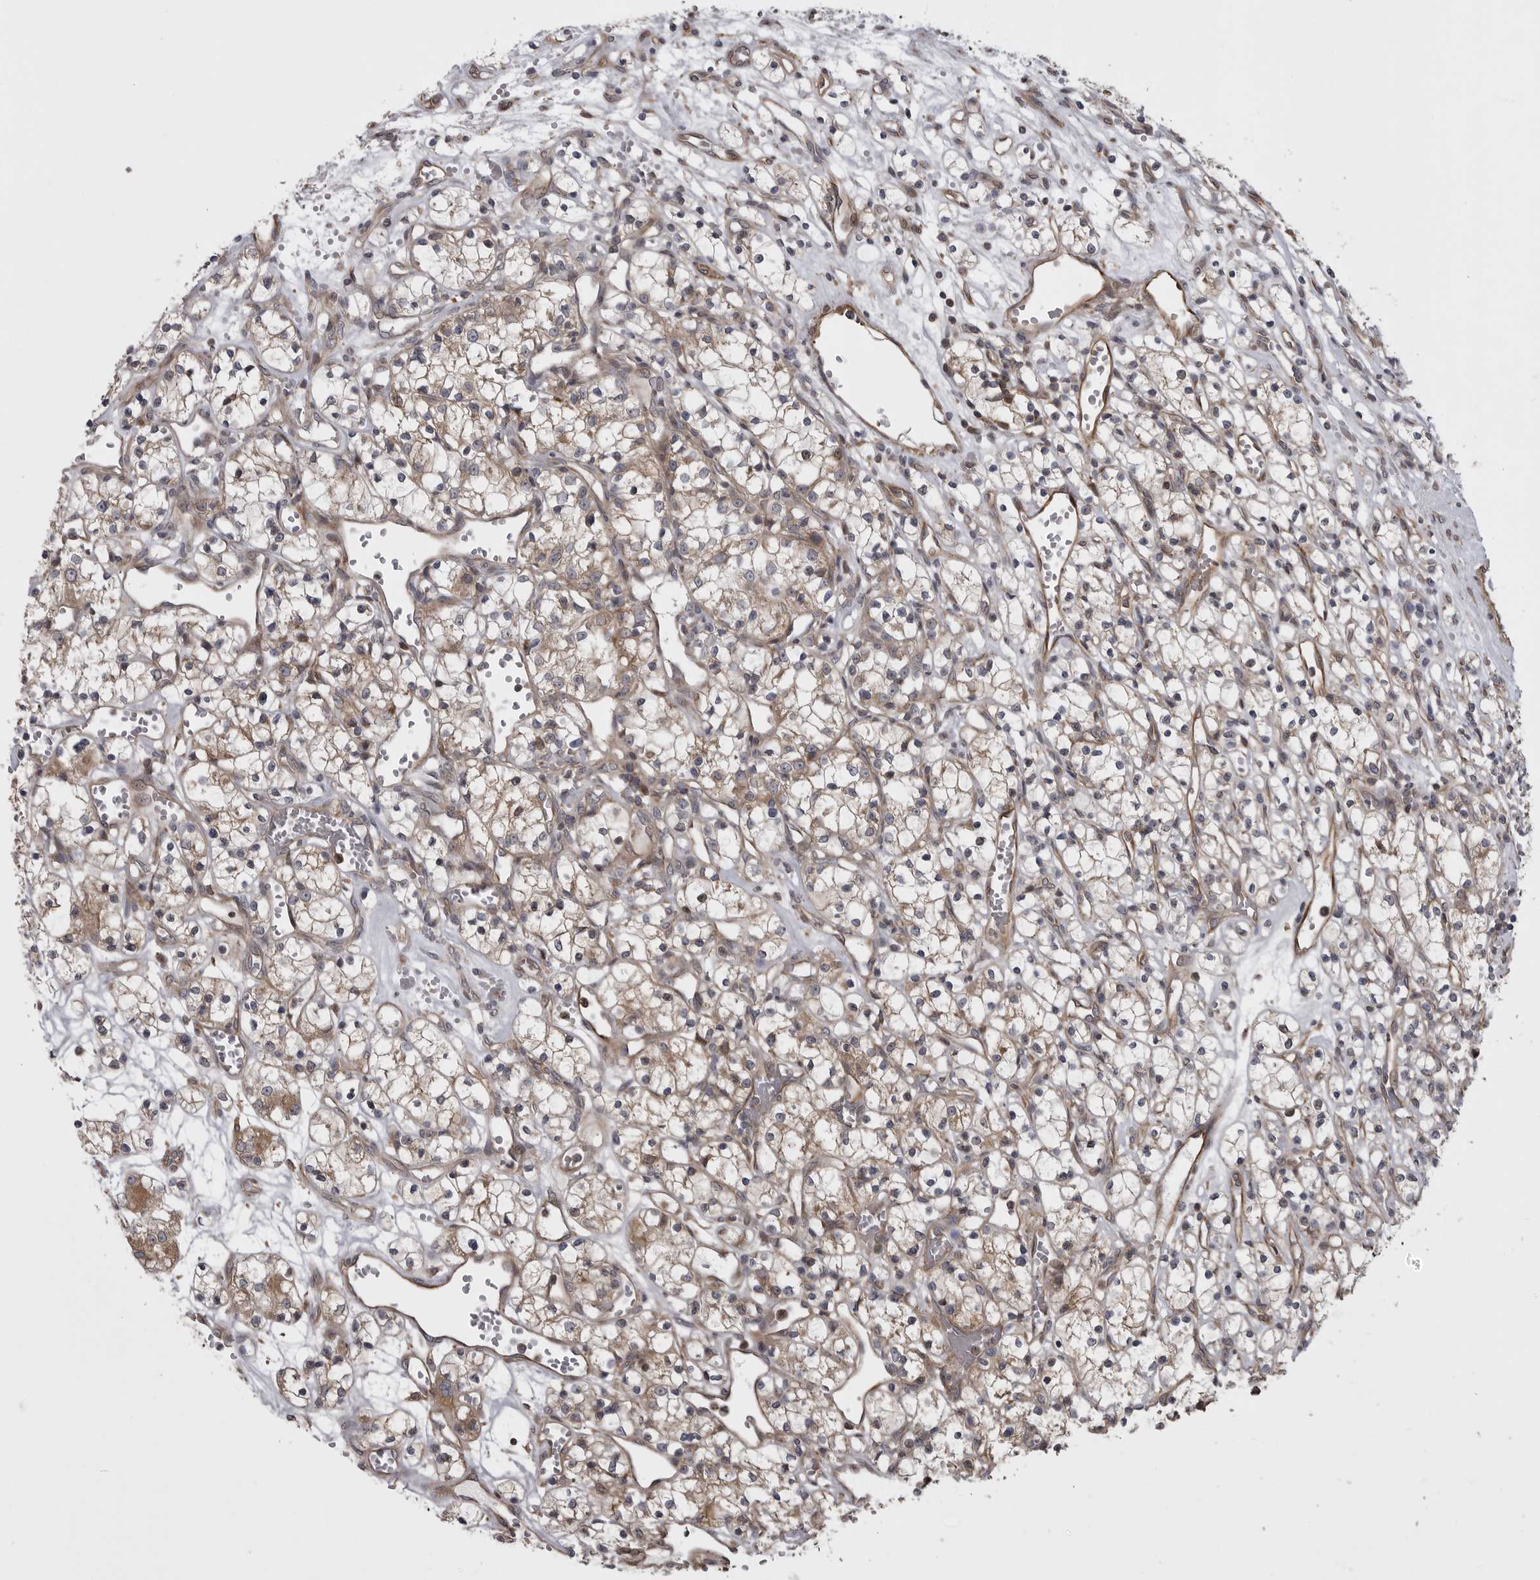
{"staining": {"intensity": "weak", "quantity": "<25%", "location": "cytoplasmic/membranous"}, "tissue": "renal cancer", "cell_type": "Tumor cells", "image_type": "cancer", "snomed": [{"axis": "morphology", "description": "Adenocarcinoma, NOS"}, {"axis": "topography", "description": "Kidney"}], "caption": "An immunohistochemistry (IHC) photomicrograph of adenocarcinoma (renal) is shown. There is no staining in tumor cells of adenocarcinoma (renal).", "gene": "ZNRF1", "patient": {"sex": "female", "age": 59}}